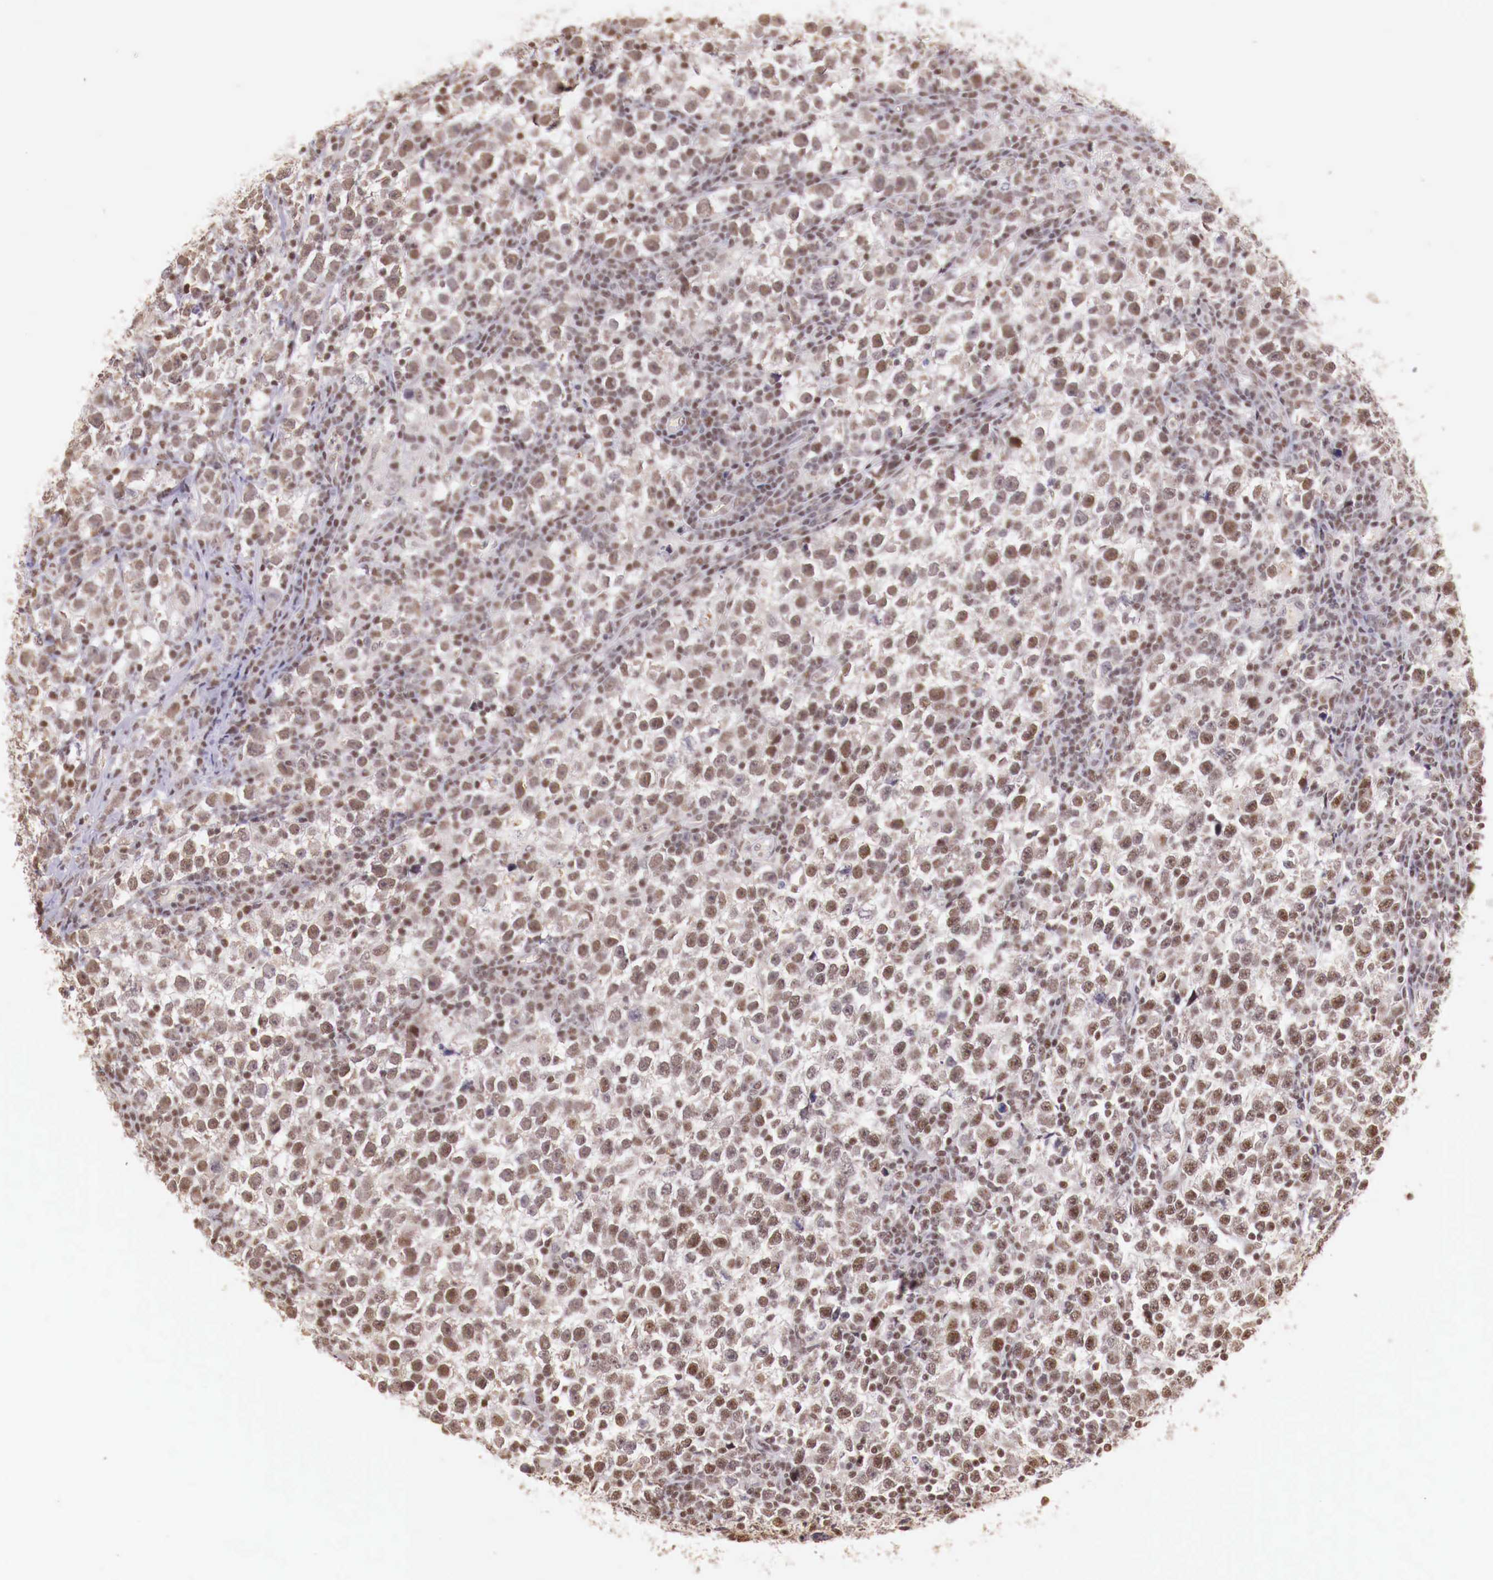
{"staining": {"intensity": "weak", "quantity": ">75%", "location": "nuclear"}, "tissue": "testis cancer", "cell_type": "Tumor cells", "image_type": "cancer", "snomed": [{"axis": "morphology", "description": "Seminoma, NOS"}, {"axis": "topography", "description": "Testis"}], "caption": "A micrograph of testis cancer stained for a protein exhibits weak nuclear brown staining in tumor cells. (DAB = brown stain, brightfield microscopy at high magnification).", "gene": "SP1", "patient": {"sex": "male", "age": 43}}